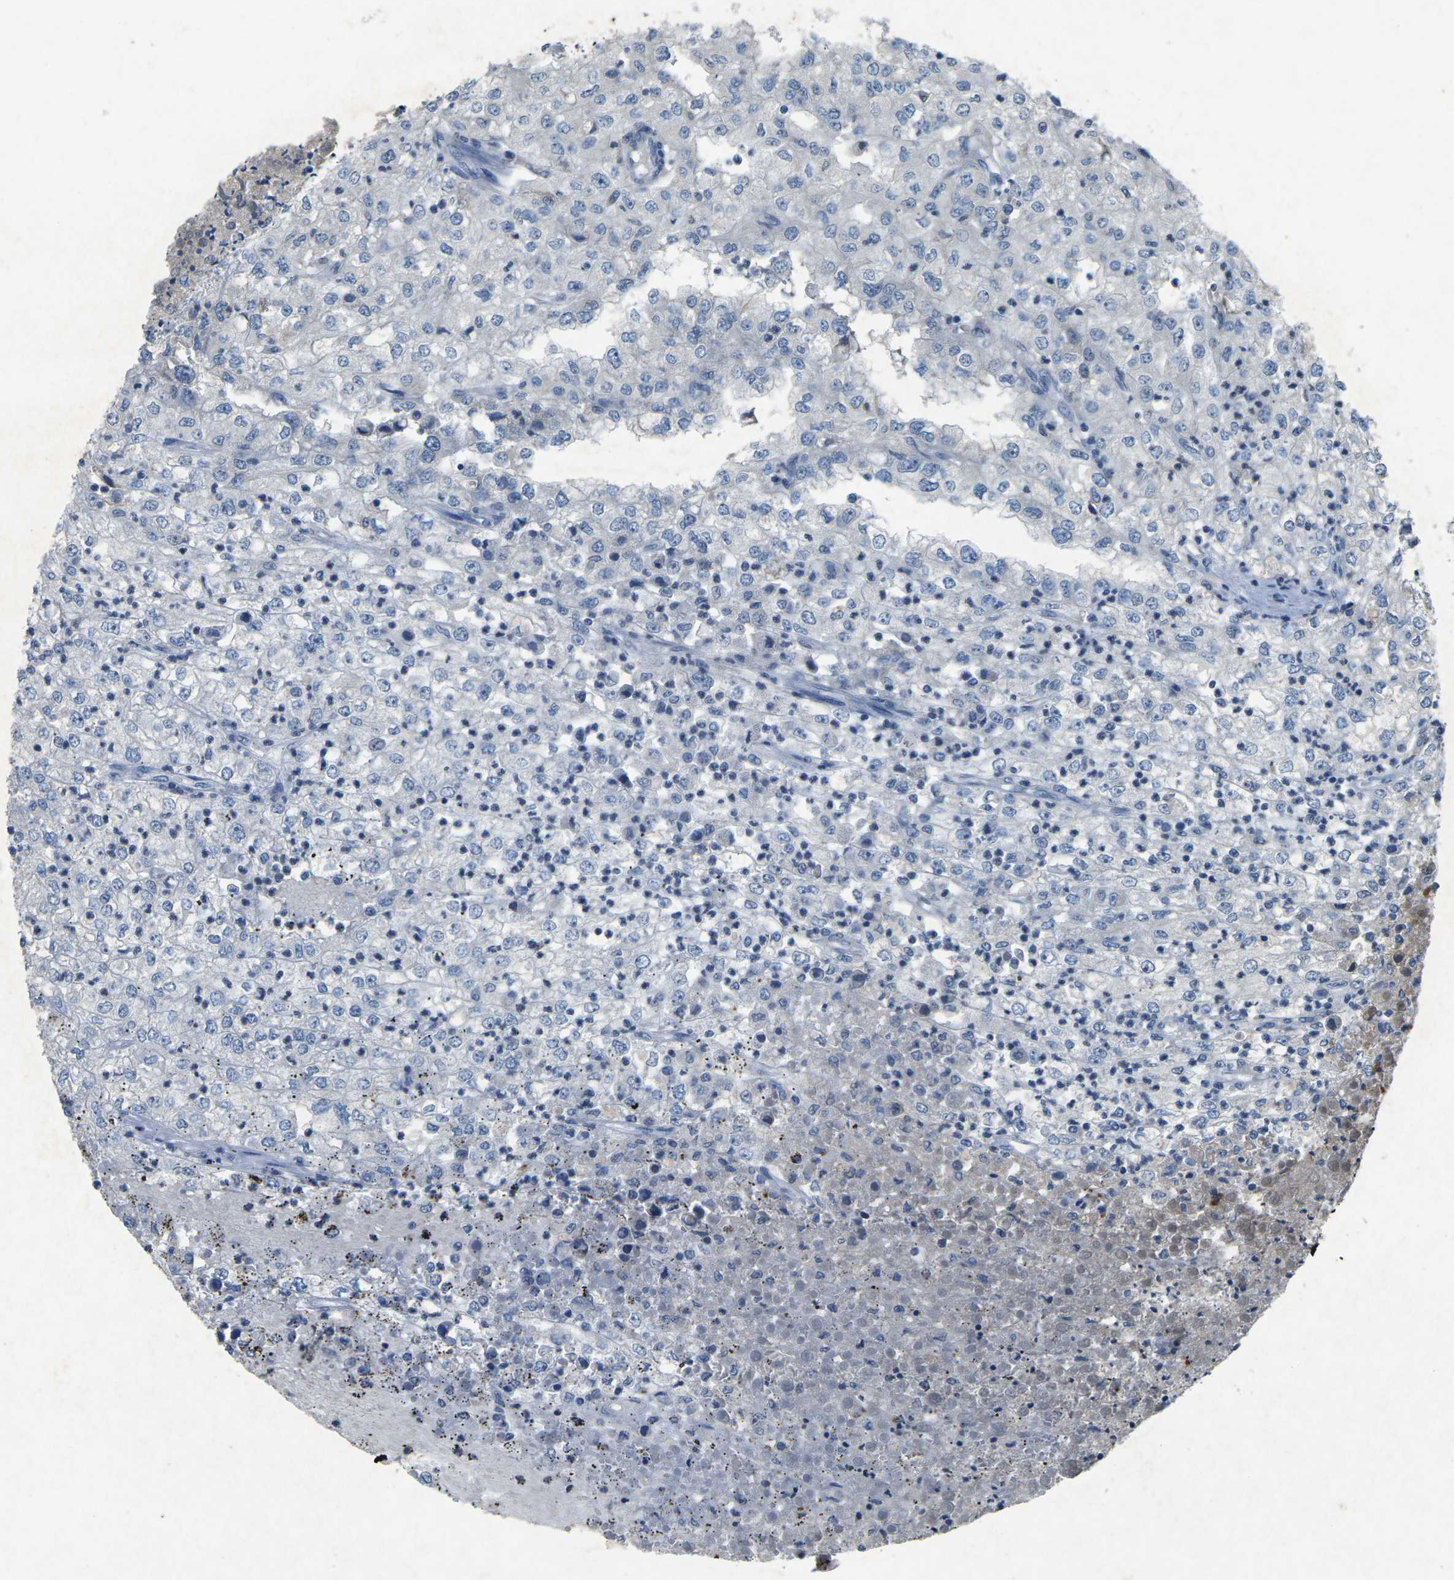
{"staining": {"intensity": "negative", "quantity": "none", "location": "none"}, "tissue": "renal cancer", "cell_type": "Tumor cells", "image_type": "cancer", "snomed": [{"axis": "morphology", "description": "Adenocarcinoma, NOS"}, {"axis": "topography", "description": "Kidney"}], "caption": "An immunohistochemistry (IHC) micrograph of renal adenocarcinoma is shown. There is no staining in tumor cells of renal adenocarcinoma.", "gene": "PLG", "patient": {"sex": "female", "age": 54}}